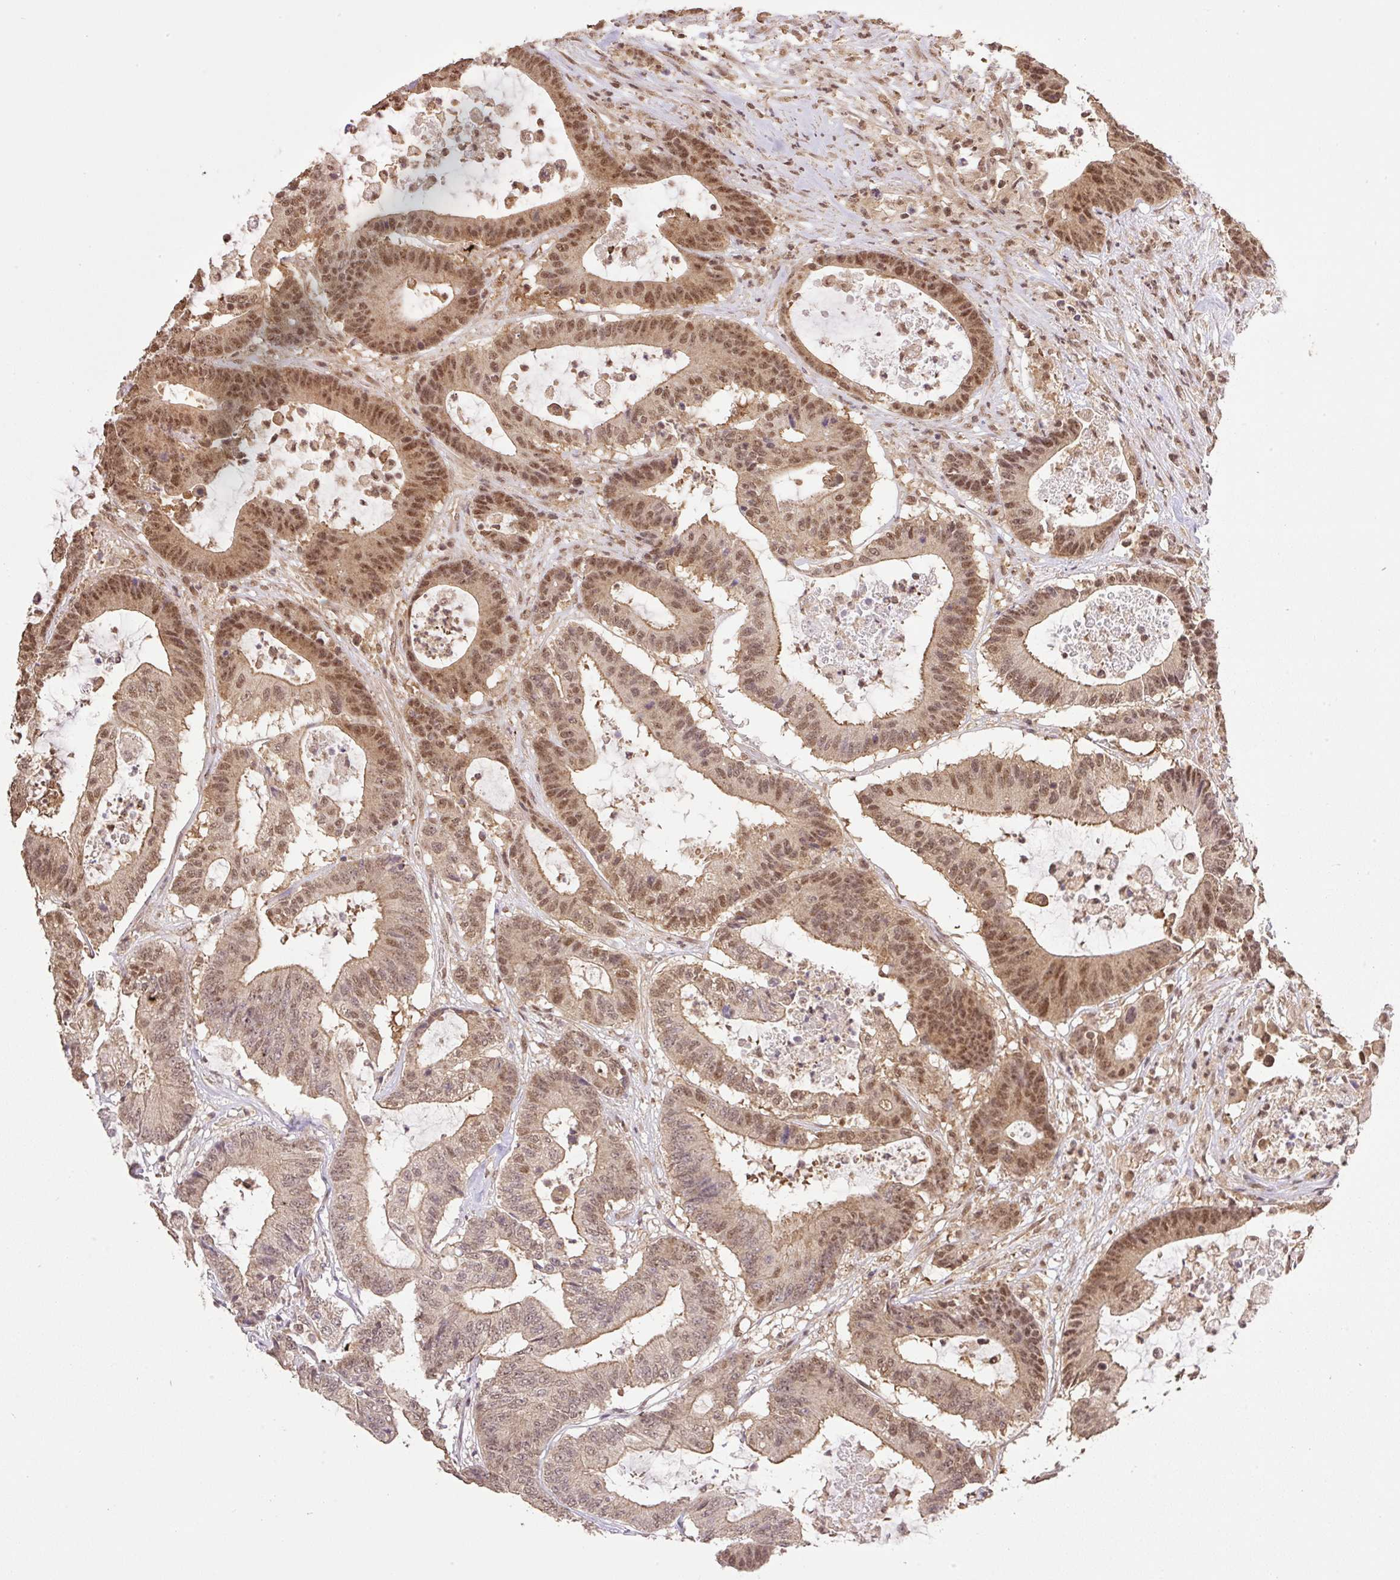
{"staining": {"intensity": "moderate", "quantity": ">75%", "location": "cytoplasmic/membranous,nuclear"}, "tissue": "colorectal cancer", "cell_type": "Tumor cells", "image_type": "cancer", "snomed": [{"axis": "morphology", "description": "Adenocarcinoma, NOS"}, {"axis": "topography", "description": "Colon"}], "caption": "DAB (3,3'-diaminobenzidine) immunohistochemical staining of adenocarcinoma (colorectal) demonstrates moderate cytoplasmic/membranous and nuclear protein staining in about >75% of tumor cells.", "gene": "VPS25", "patient": {"sex": "female", "age": 84}}